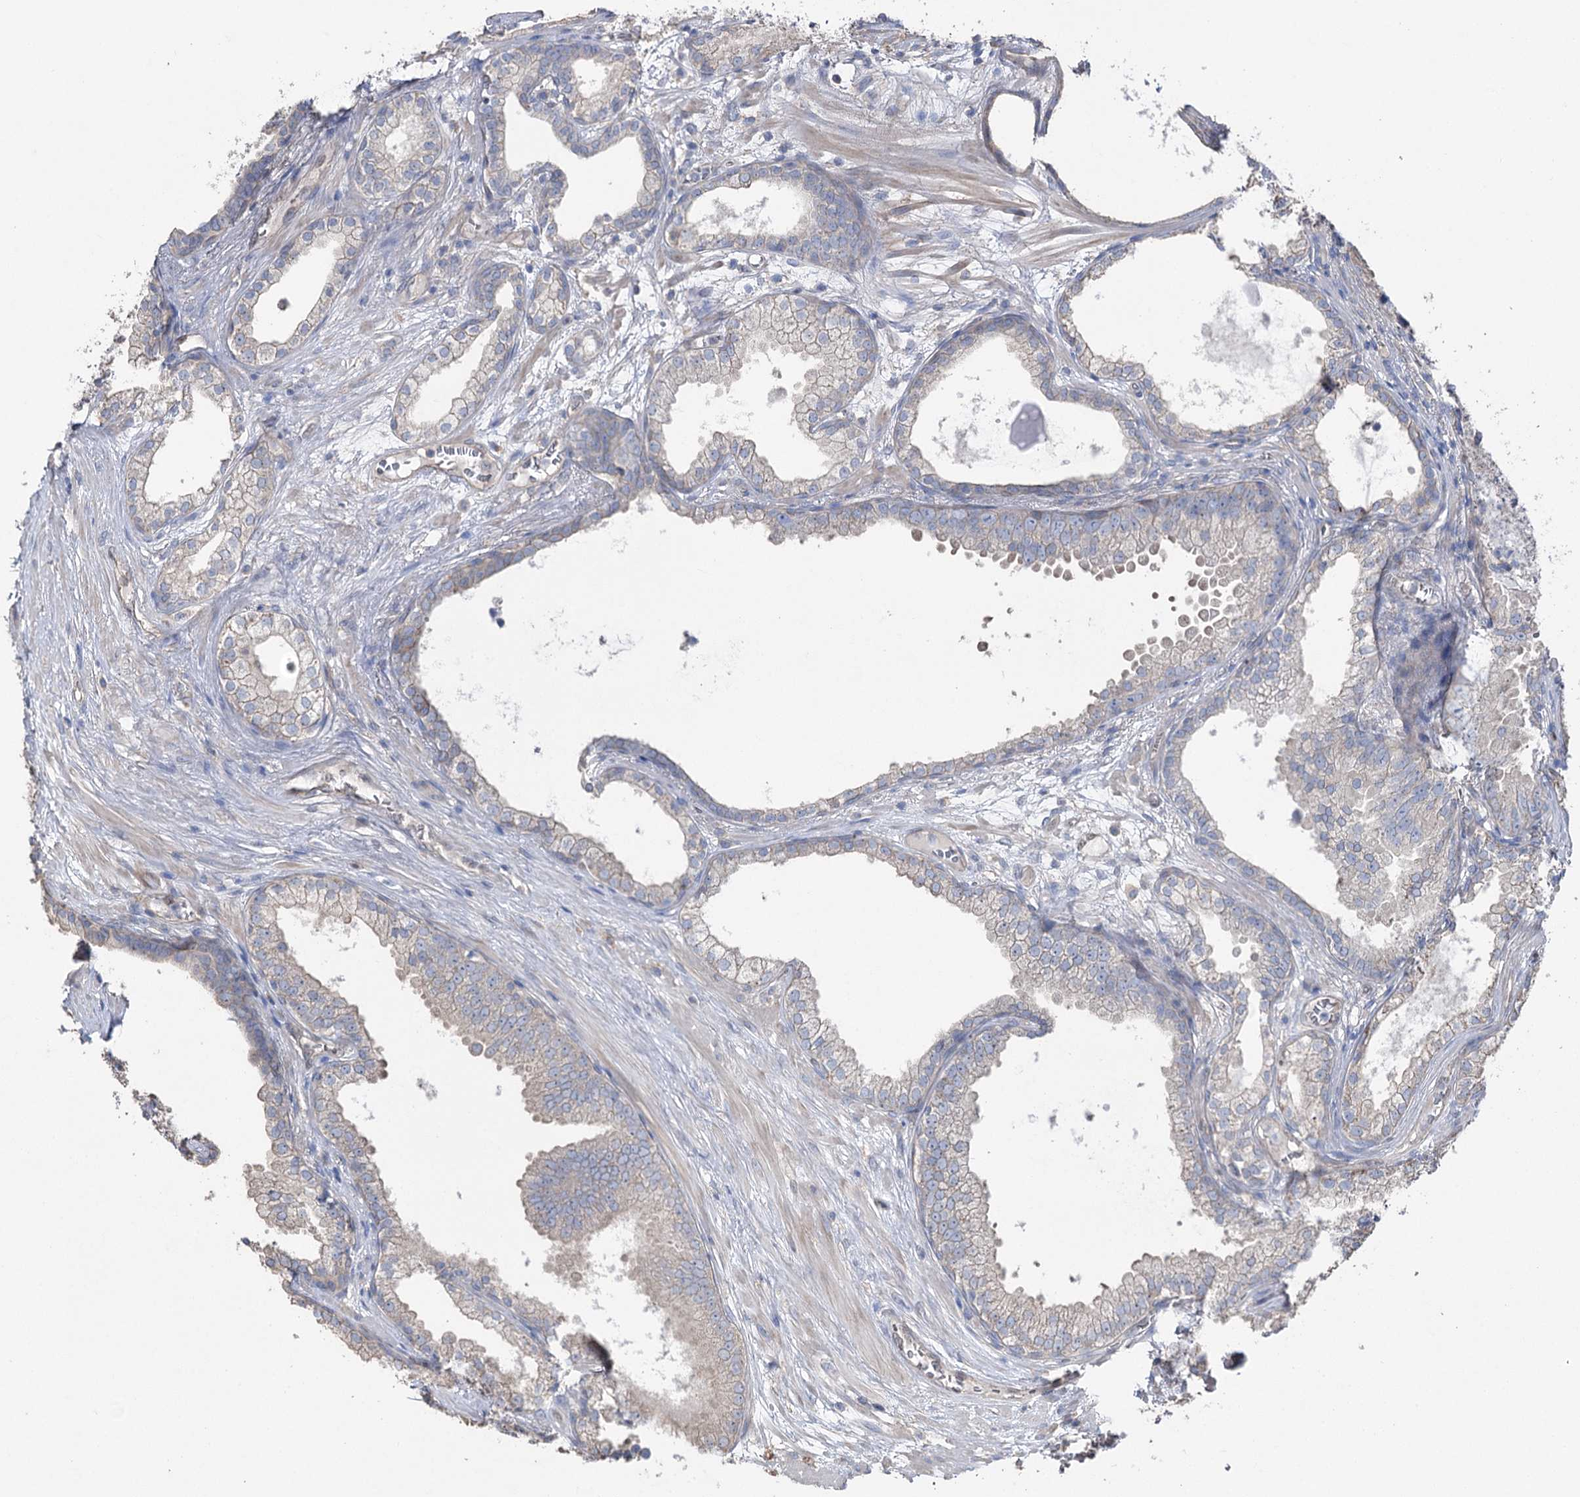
{"staining": {"intensity": "negative", "quantity": "none", "location": "none"}, "tissue": "prostate cancer", "cell_type": "Tumor cells", "image_type": "cancer", "snomed": [{"axis": "morphology", "description": "Adenocarcinoma, High grade"}, {"axis": "topography", "description": "Prostate"}], "caption": "Immunohistochemistry (IHC) image of neoplastic tissue: human prostate cancer stained with DAB displays no significant protein staining in tumor cells.", "gene": "FAM13B", "patient": {"sex": "male", "age": 69}}